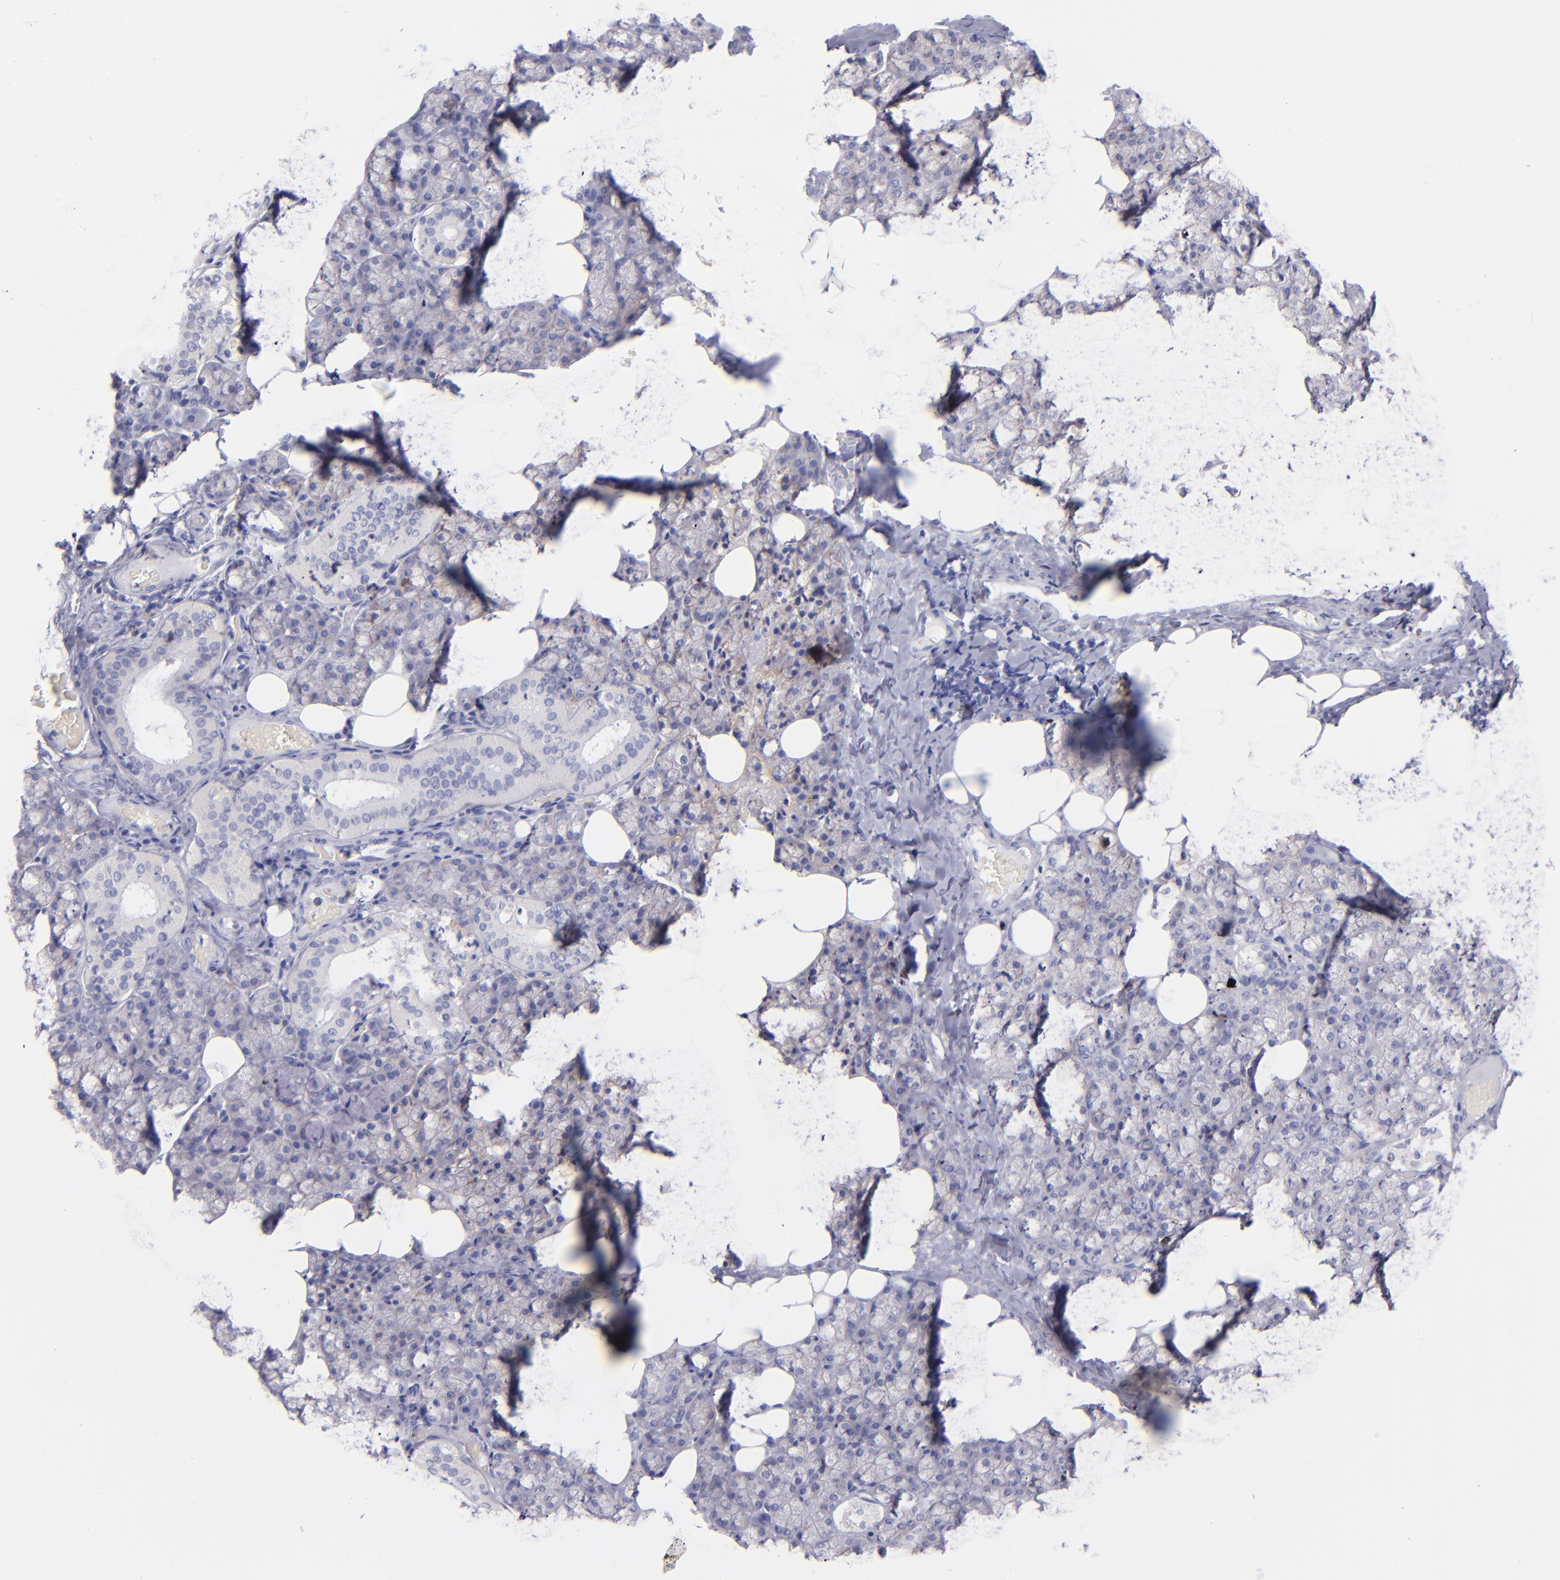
{"staining": {"intensity": "negative", "quantity": "none", "location": "none"}, "tissue": "salivary gland", "cell_type": "Glandular cells", "image_type": "normal", "snomed": [{"axis": "morphology", "description": "Normal tissue, NOS"}, {"axis": "topography", "description": "Lymph node"}, {"axis": "topography", "description": "Salivary gland"}], "caption": "This image is of normal salivary gland stained with immunohistochemistry to label a protein in brown with the nuclei are counter-stained blue. There is no positivity in glandular cells. (Brightfield microscopy of DAB immunohistochemistry (IHC) at high magnification).", "gene": "CD82", "patient": {"sex": "male", "age": 8}}